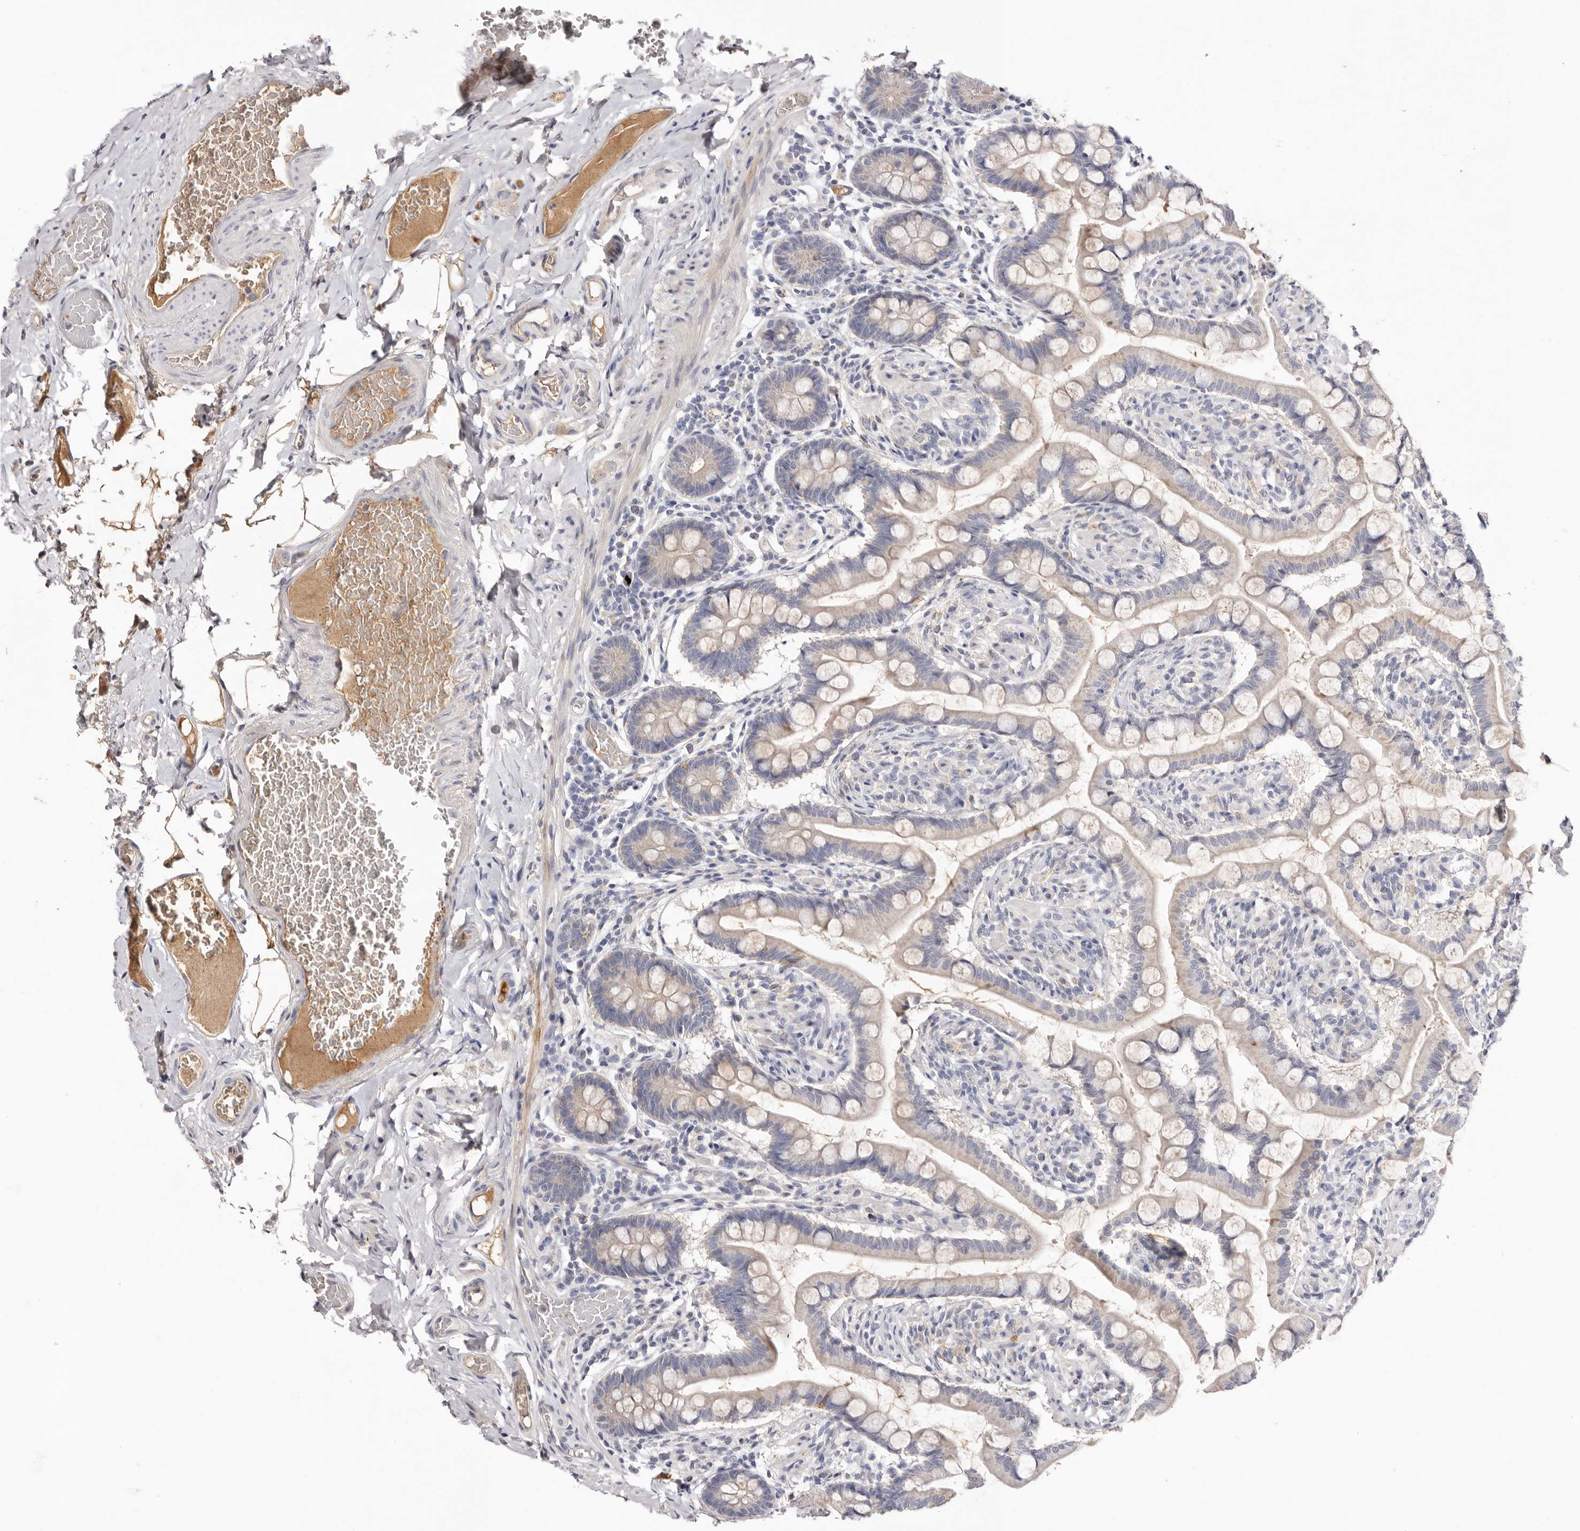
{"staining": {"intensity": "weak", "quantity": "25%-75%", "location": "cytoplasmic/membranous"}, "tissue": "small intestine", "cell_type": "Glandular cells", "image_type": "normal", "snomed": [{"axis": "morphology", "description": "Normal tissue, NOS"}, {"axis": "topography", "description": "Small intestine"}], "caption": "Benign small intestine exhibits weak cytoplasmic/membranous positivity in approximately 25%-75% of glandular cells, visualized by immunohistochemistry.", "gene": "LMLN", "patient": {"sex": "male", "age": 41}}